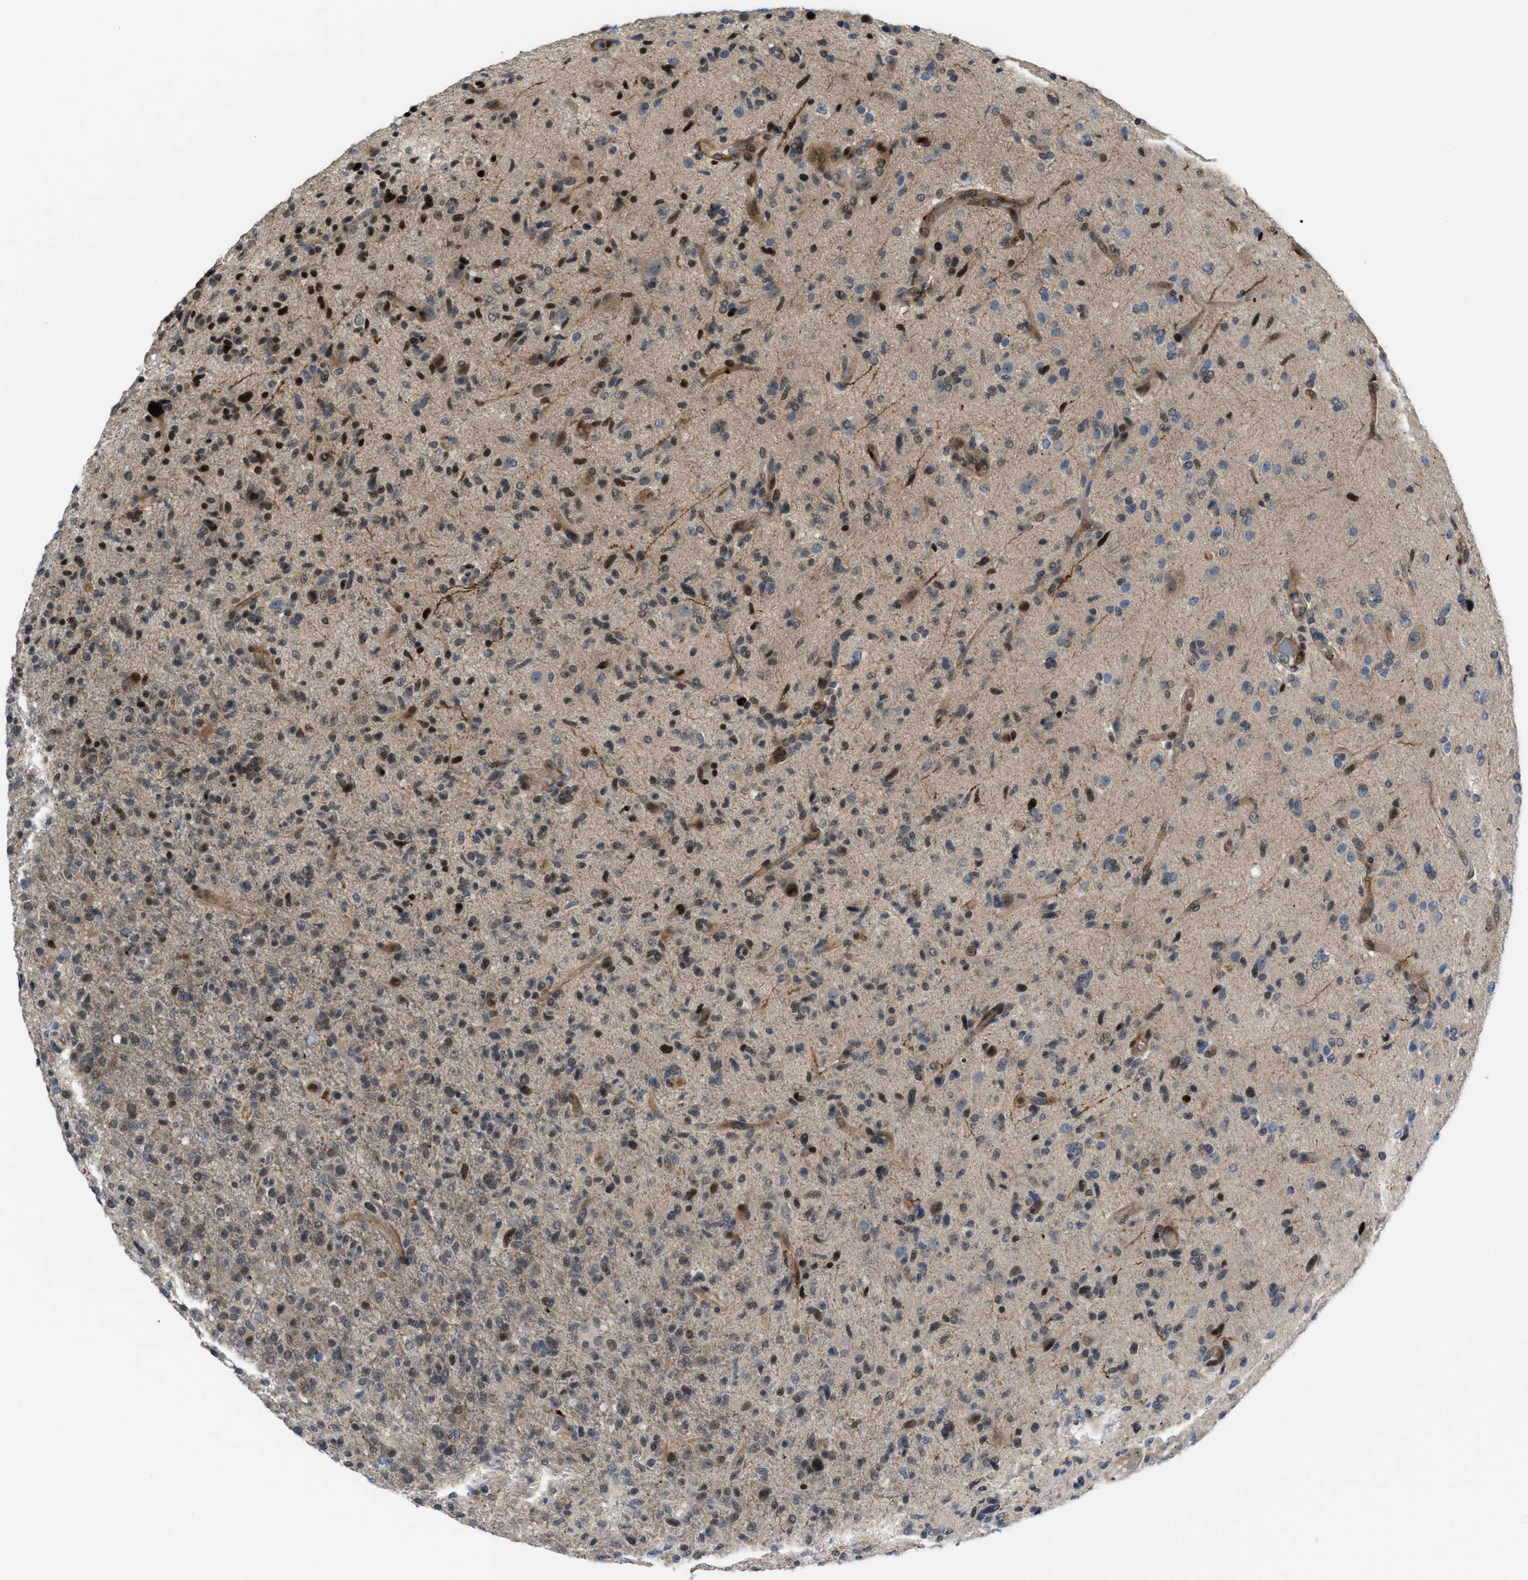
{"staining": {"intensity": "moderate", "quantity": "25%-75%", "location": "nuclear"}, "tissue": "glioma", "cell_type": "Tumor cells", "image_type": "cancer", "snomed": [{"axis": "morphology", "description": "Glioma, malignant, High grade"}, {"axis": "topography", "description": "Brain"}], "caption": "Immunohistochemical staining of glioma displays medium levels of moderate nuclear protein expression in about 25%-75% of tumor cells.", "gene": "ZNF276", "patient": {"sex": "male", "age": 72}}